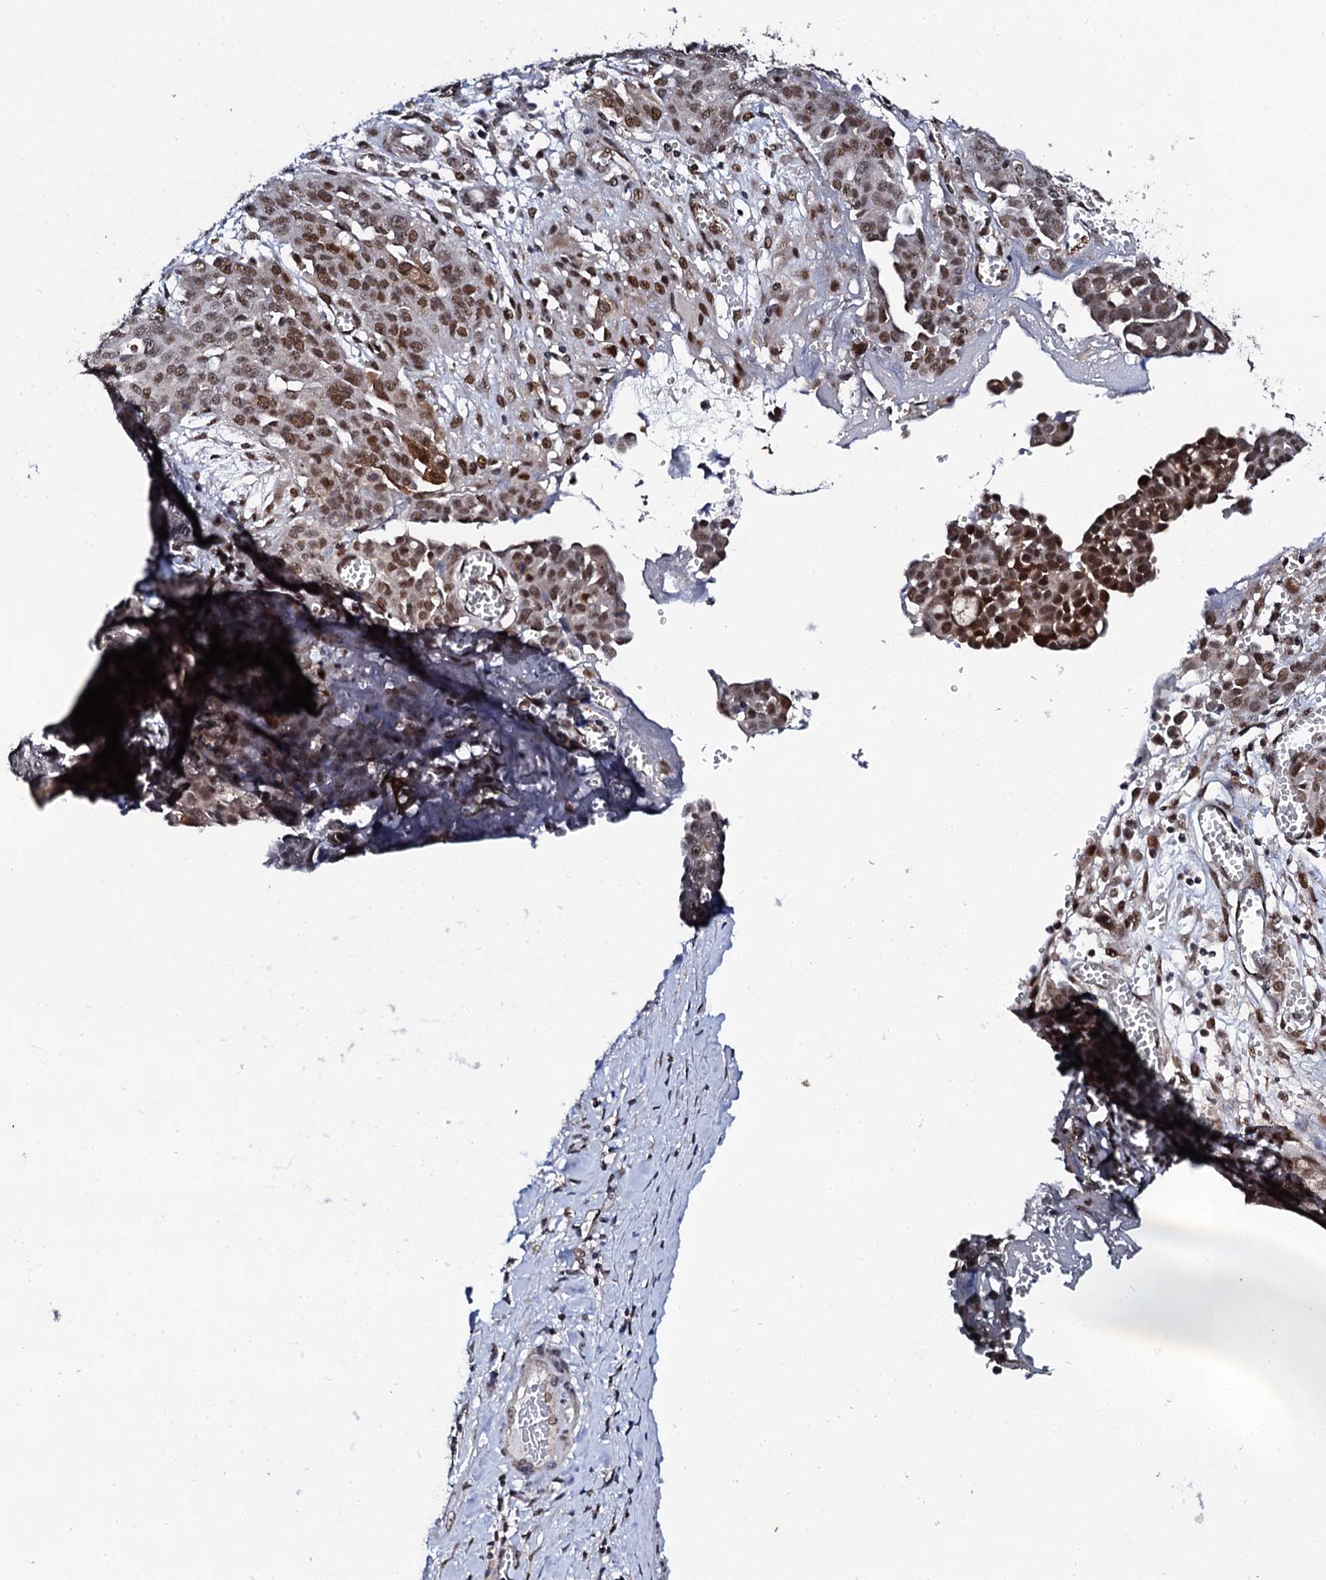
{"staining": {"intensity": "strong", "quantity": ">75%", "location": "nuclear"}, "tissue": "ovarian cancer", "cell_type": "Tumor cells", "image_type": "cancer", "snomed": [{"axis": "morphology", "description": "Cystadenocarcinoma, serous, NOS"}, {"axis": "topography", "description": "Soft tissue"}, {"axis": "topography", "description": "Ovary"}], "caption": "Strong nuclear positivity is present in approximately >75% of tumor cells in serous cystadenocarcinoma (ovarian). The staining was performed using DAB to visualize the protein expression in brown, while the nuclei were stained in blue with hematoxylin (Magnification: 20x).", "gene": "CSTF3", "patient": {"sex": "female", "age": 57}}